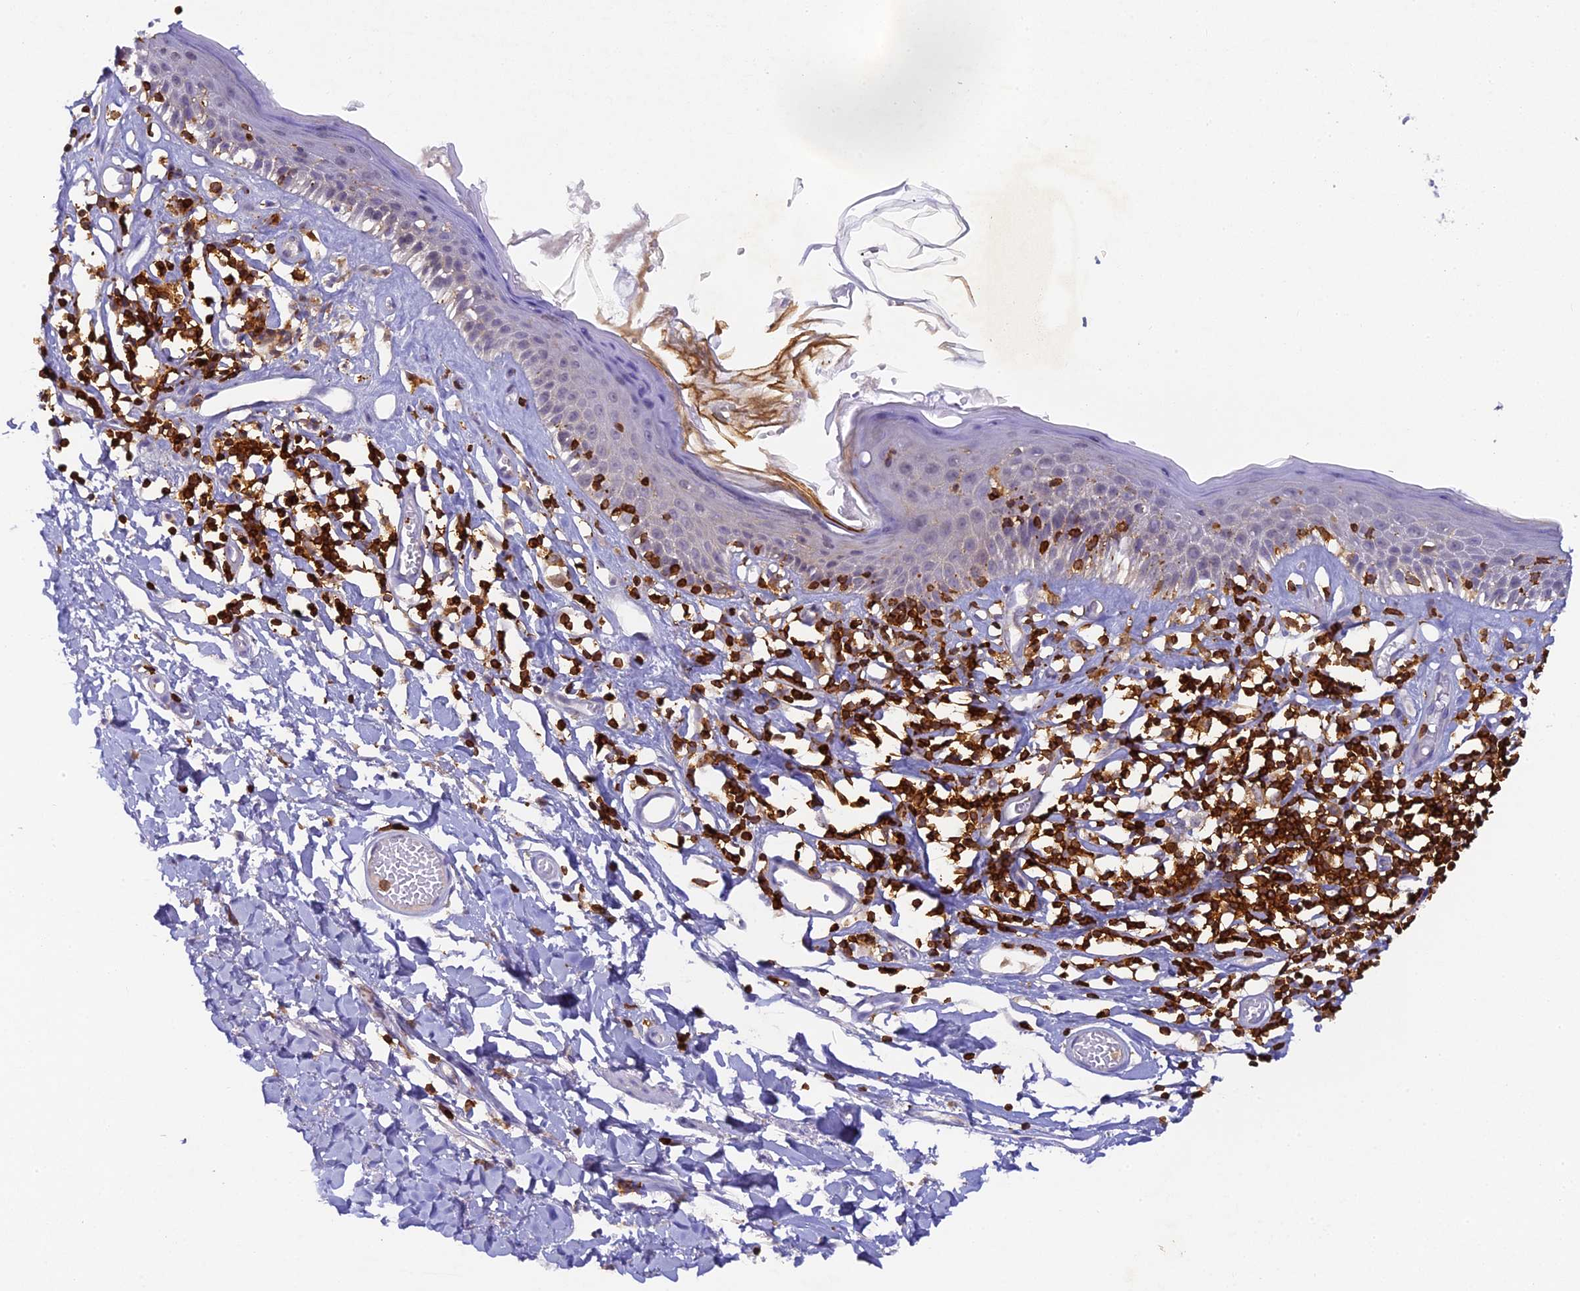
{"staining": {"intensity": "moderate", "quantity": "<25%", "location": "cytoplasmic/membranous"}, "tissue": "skin", "cell_type": "Epidermal cells", "image_type": "normal", "snomed": [{"axis": "morphology", "description": "Normal tissue, NOS"}, {"axis": "topography", "description": "Adipose tissue"}, {"axis": "topography", "description": "Vascular tissue"}, {"axis": "topography", "description": "Vulva"}, {"axis": "topography", "description": "Peripheral nerve tissue"}], "caption": "Normal skin shows moderate cytoplasmic/membranous staining in about <25% of epidermal cells, visualized by immunohistochemistry.", "gene": "FYB1", "patient": {"sex": "female", "age": 86}}